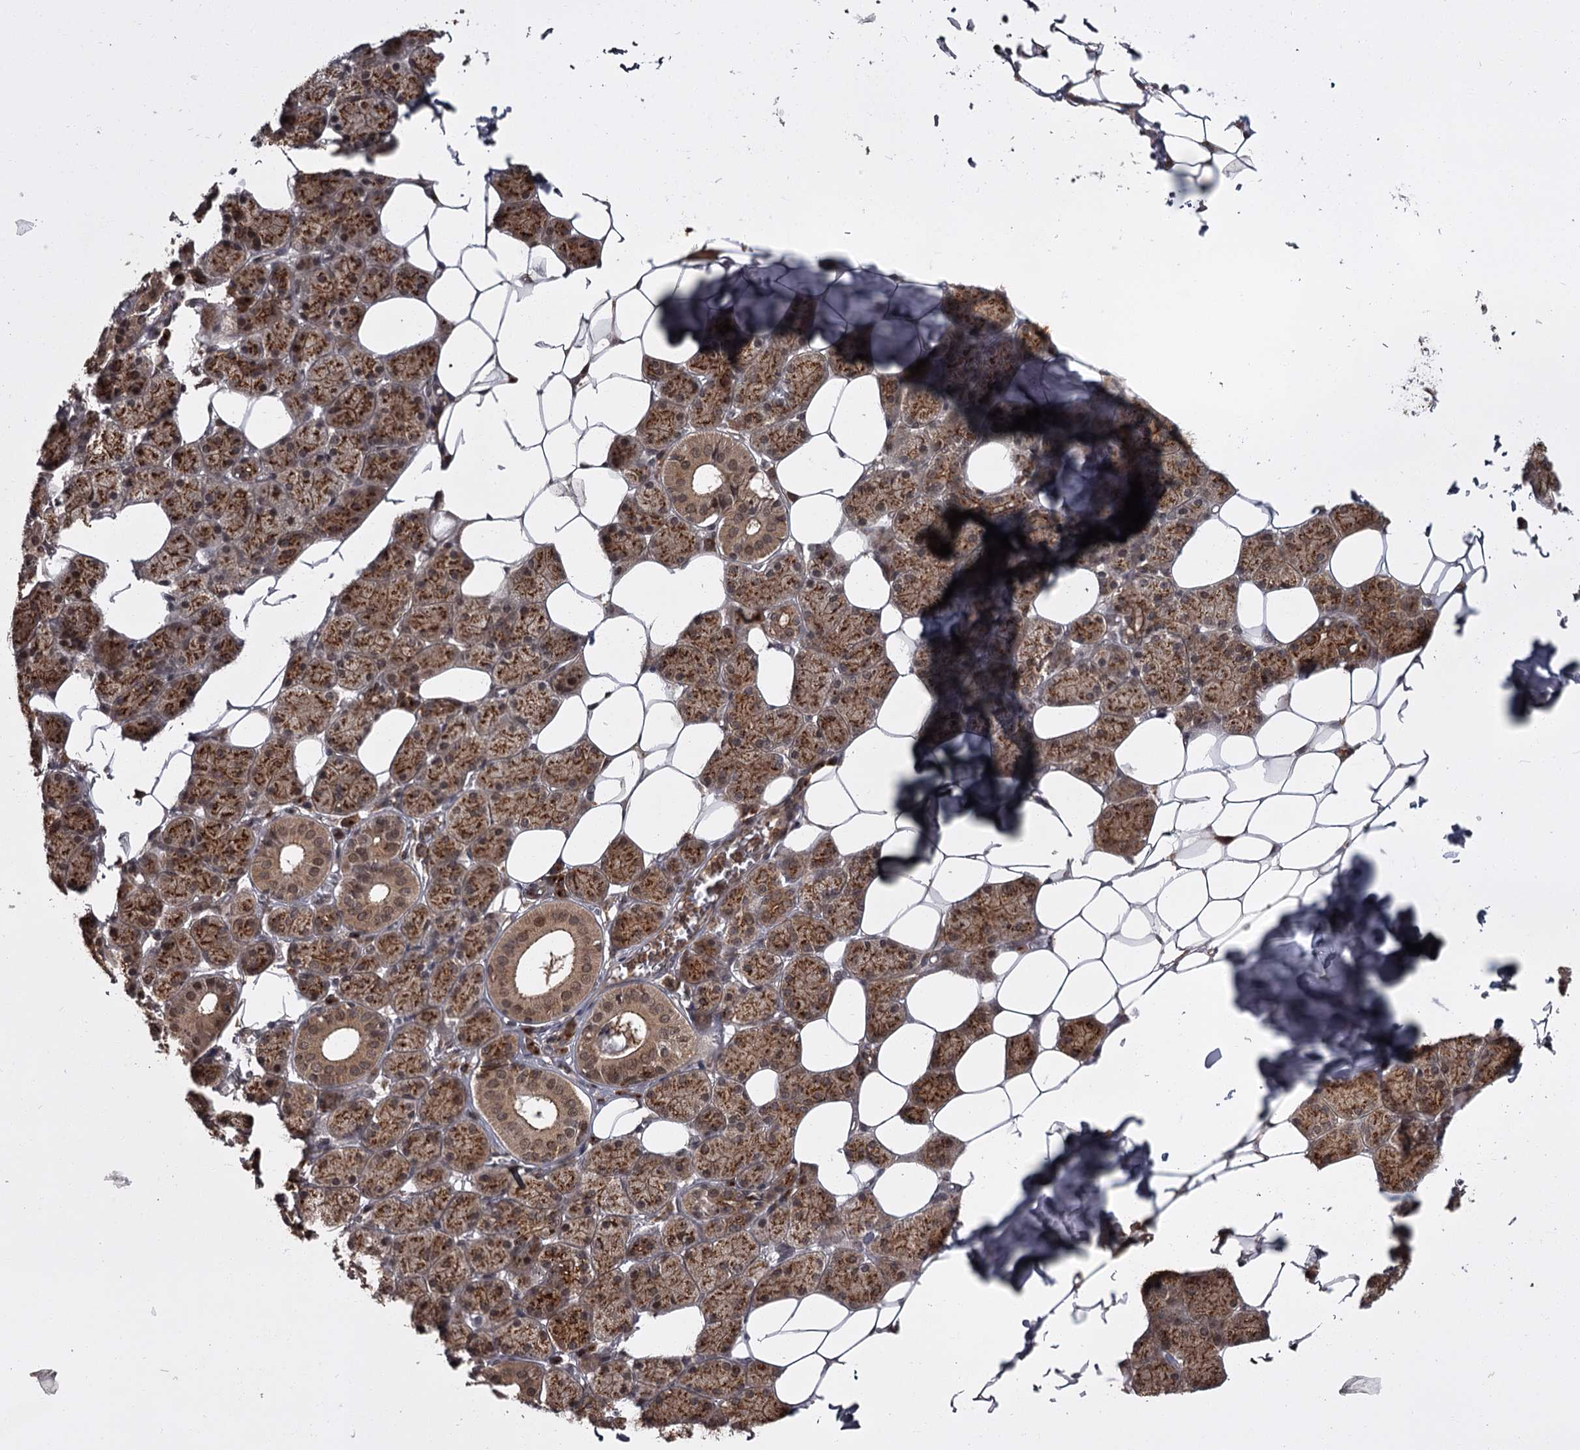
{"staining": {"intensity": "strong", "quantity": "25%-75%", "location": "cytoplasmic/membranous"}, "tissue": "salivary gland", "cell_type": "Glandular cells", "image_type": "normal", "snomed": [{"axis": "morphology", "description": "Normal tissue, NOS"}, {"axis": "topography", "description": "Salivary gland"}], "caption": "Immunohistochemistry image of benign salivary gland: human salivary gland stained using IHC displays high levels of strong protein expression localized specifically in the cytoplasmic/membranous of glandular cells, appearing as a cytoplasmic/membranous brown color.", "gene": "TBC1D23", "patient": {"sex": "female", "age": 33}}